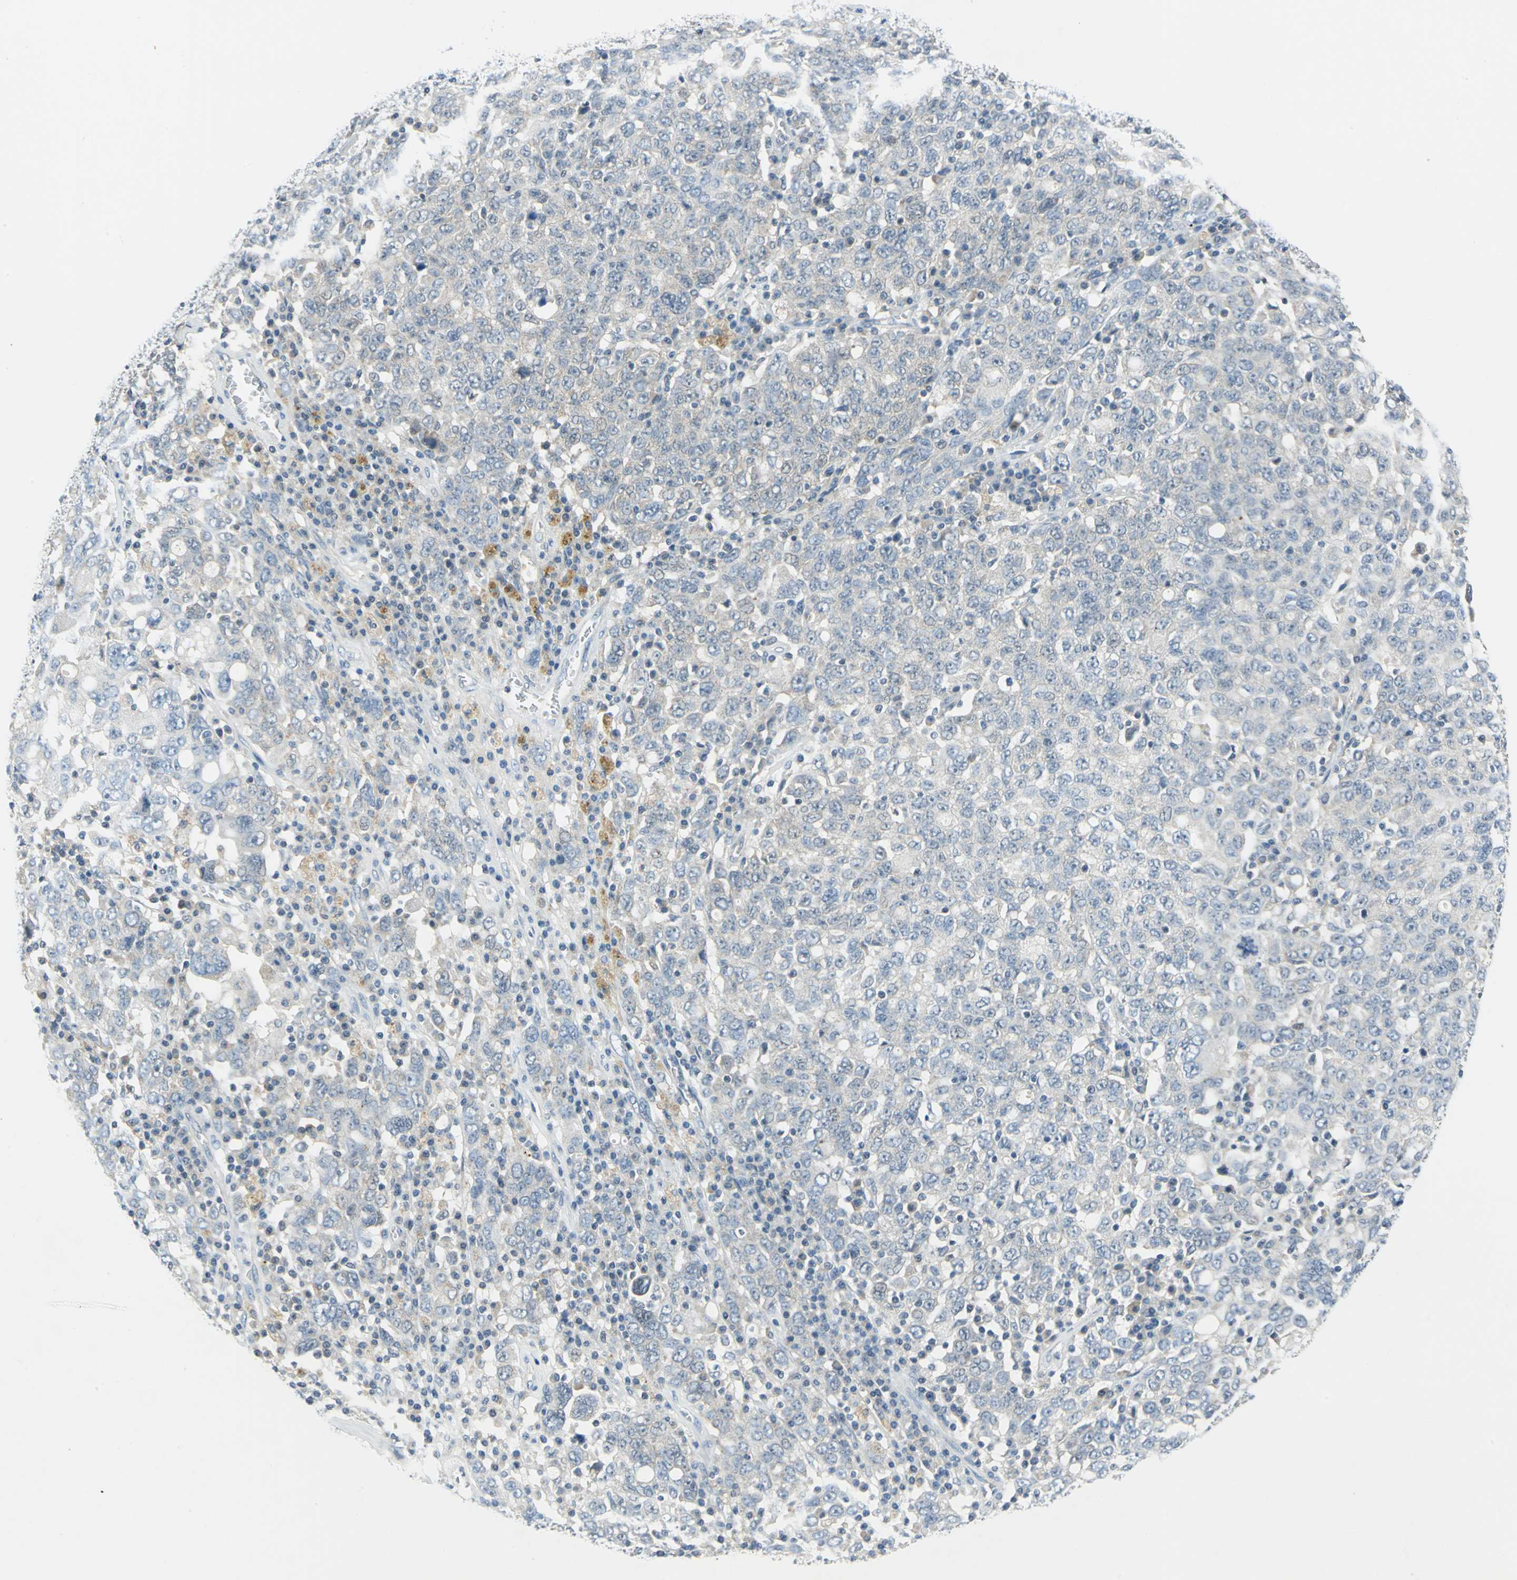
{"staining": {"intensity": "moderate", "quantity": "<25%", "location": "cytoplasmic/membranous"}, "tissue": "ovarian cancer", "cell_type": "Tumor cells", "image_type": "cancer", "snomed": [{"axis": "morphology", "description": "Carcinoma, endometroid"}, {"axis": "topography", "description": "Ovary"}], "caption": "This is a micrograph of immunohistochemistry (IHC) staining of endometroid carcinoma (ovarian), which shows moderate staining in the cytoplasmic/membranous of tumor cells.", "gene": "PIN1", "patient": {"sex": "female", "age": 62}}